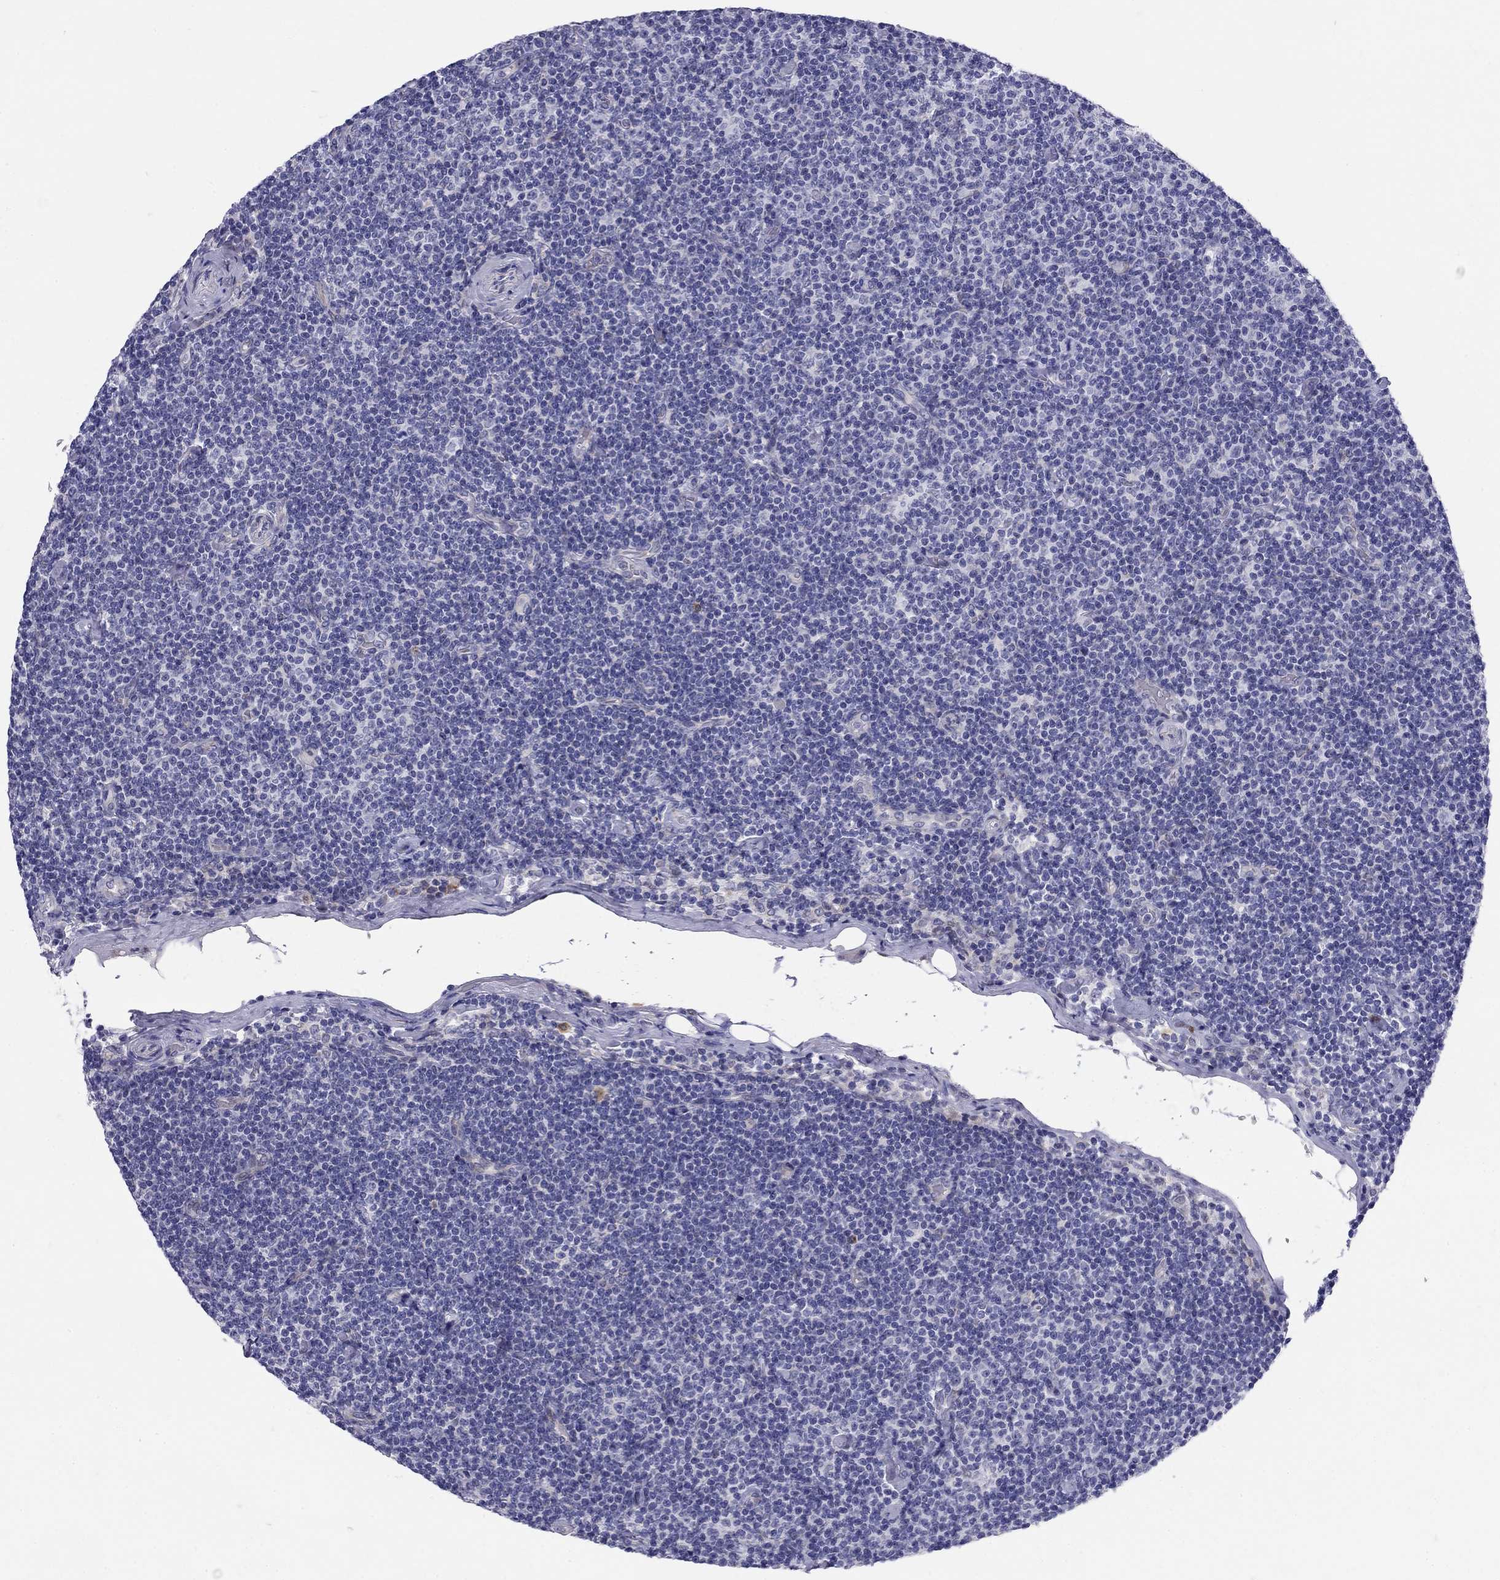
{"staining": {"intensity": "negative", "quantity": "none", "location": "none"}, "tissue": "lymphoma", "cell_type": "Tumor cells", "image_type": "cancer", "snomed": [{"axis": "morphology", "description": "Malignant lymphoma, non-Hodgkin's type, Low grade"}, {"axis": "topography", "description": "Lymph node"}], "caption": "This image is of lymphoma stained with IHC to label a protein in brown with the nuclei are counter-stained blue. There is no positivity in tumor cells.", "gene": "C8orf88", "patient": {"sex": "male", "age": 81}}